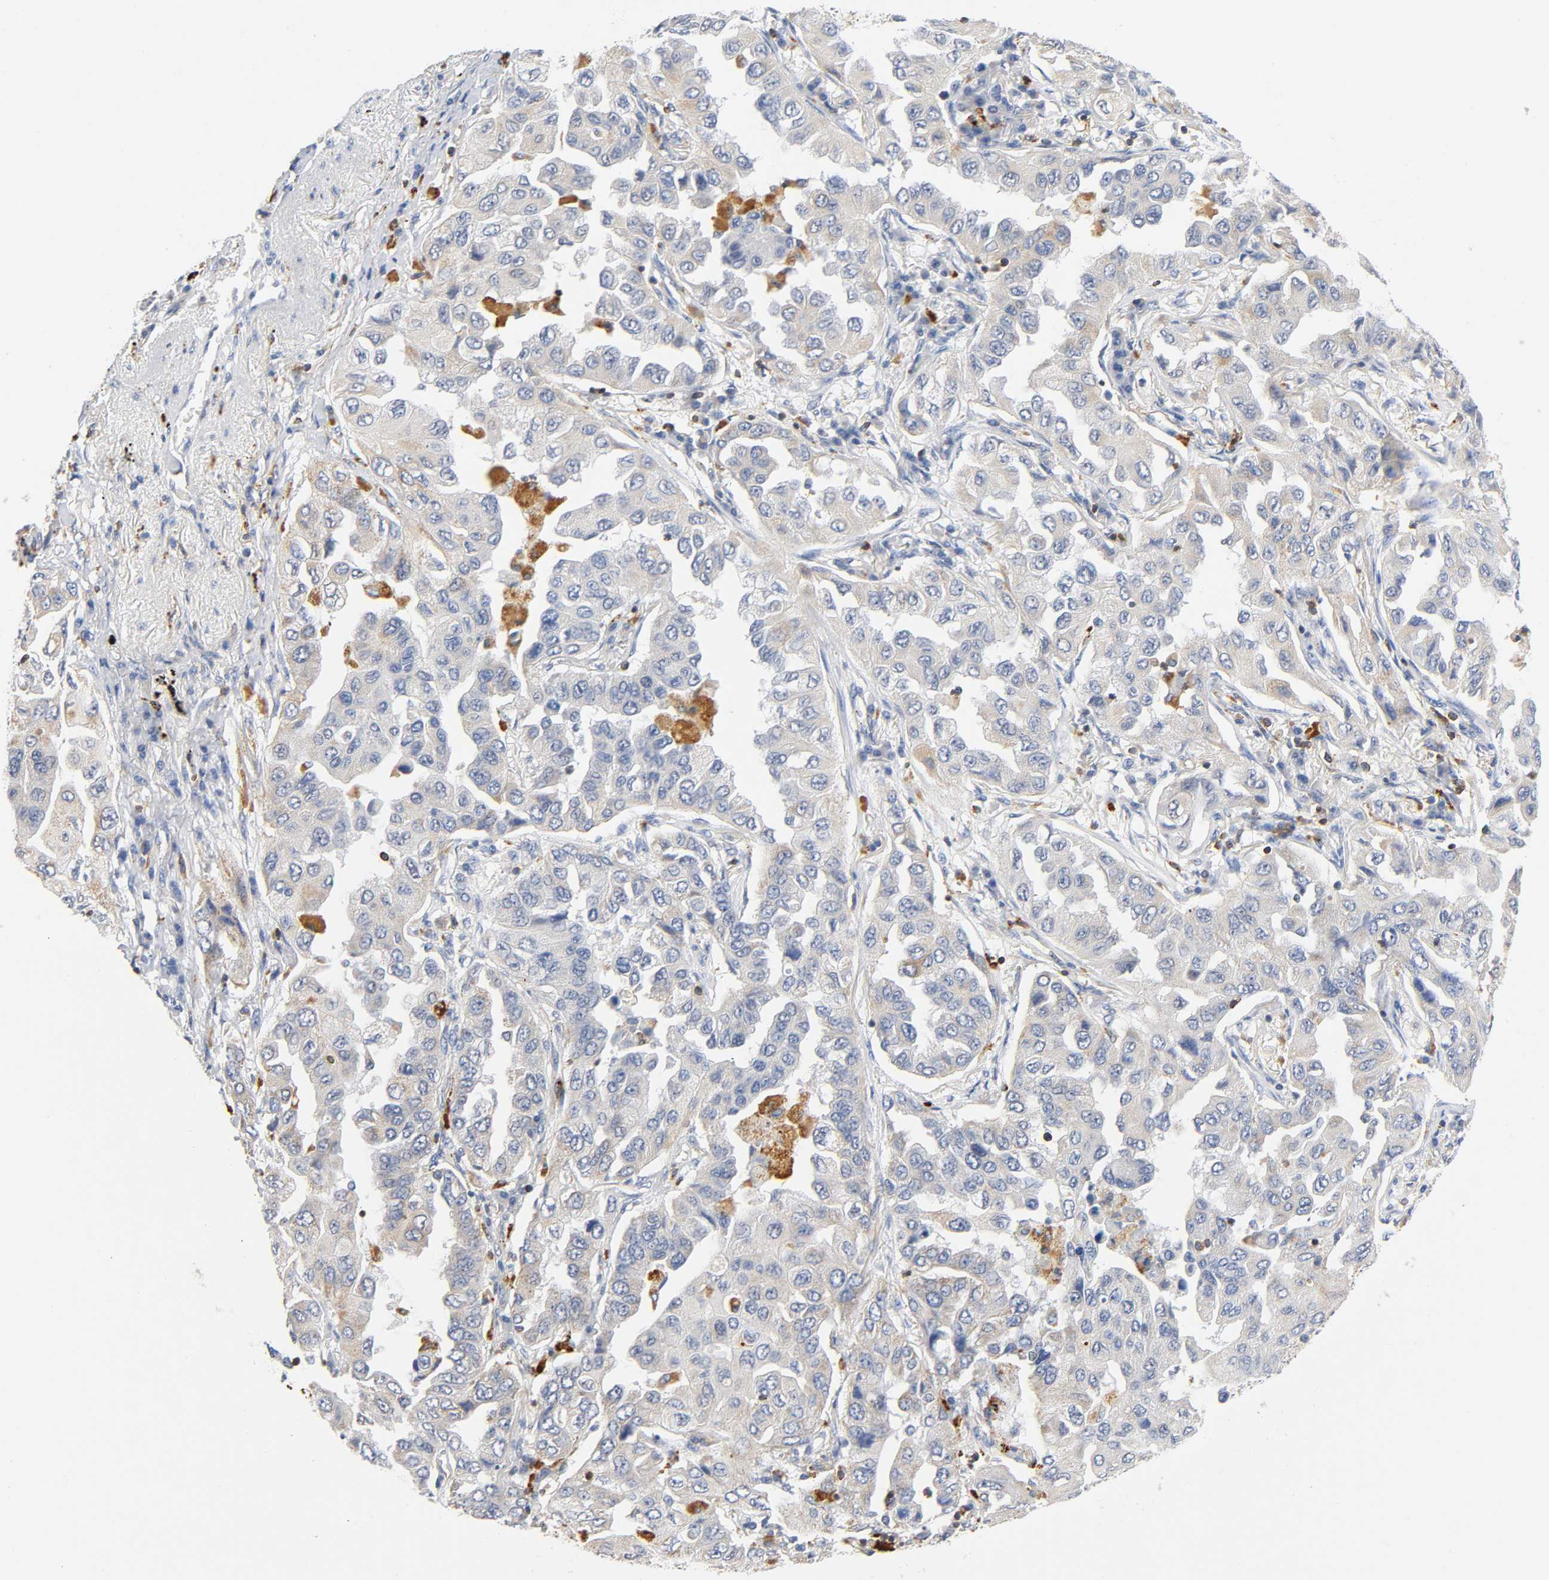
{"staining": {"intensity": "negative", "quantity": "none", "location": "none"}, "tissue": "lung cancer", "cell_type": "Tumor cells", "image_type": "cancer", "snomed": [{"axis": "morphology", "description": "Adenocarcinoma, NOS"}, {"axis": "topography", "description": "Lung"}], "caption": "Lung cancer stained for a protein using immunohistochemistry (IHC) demonstrates no positivity tumor cells.", "gene": "UCKL1", "patient": {"sex": "female", "age": 65}}